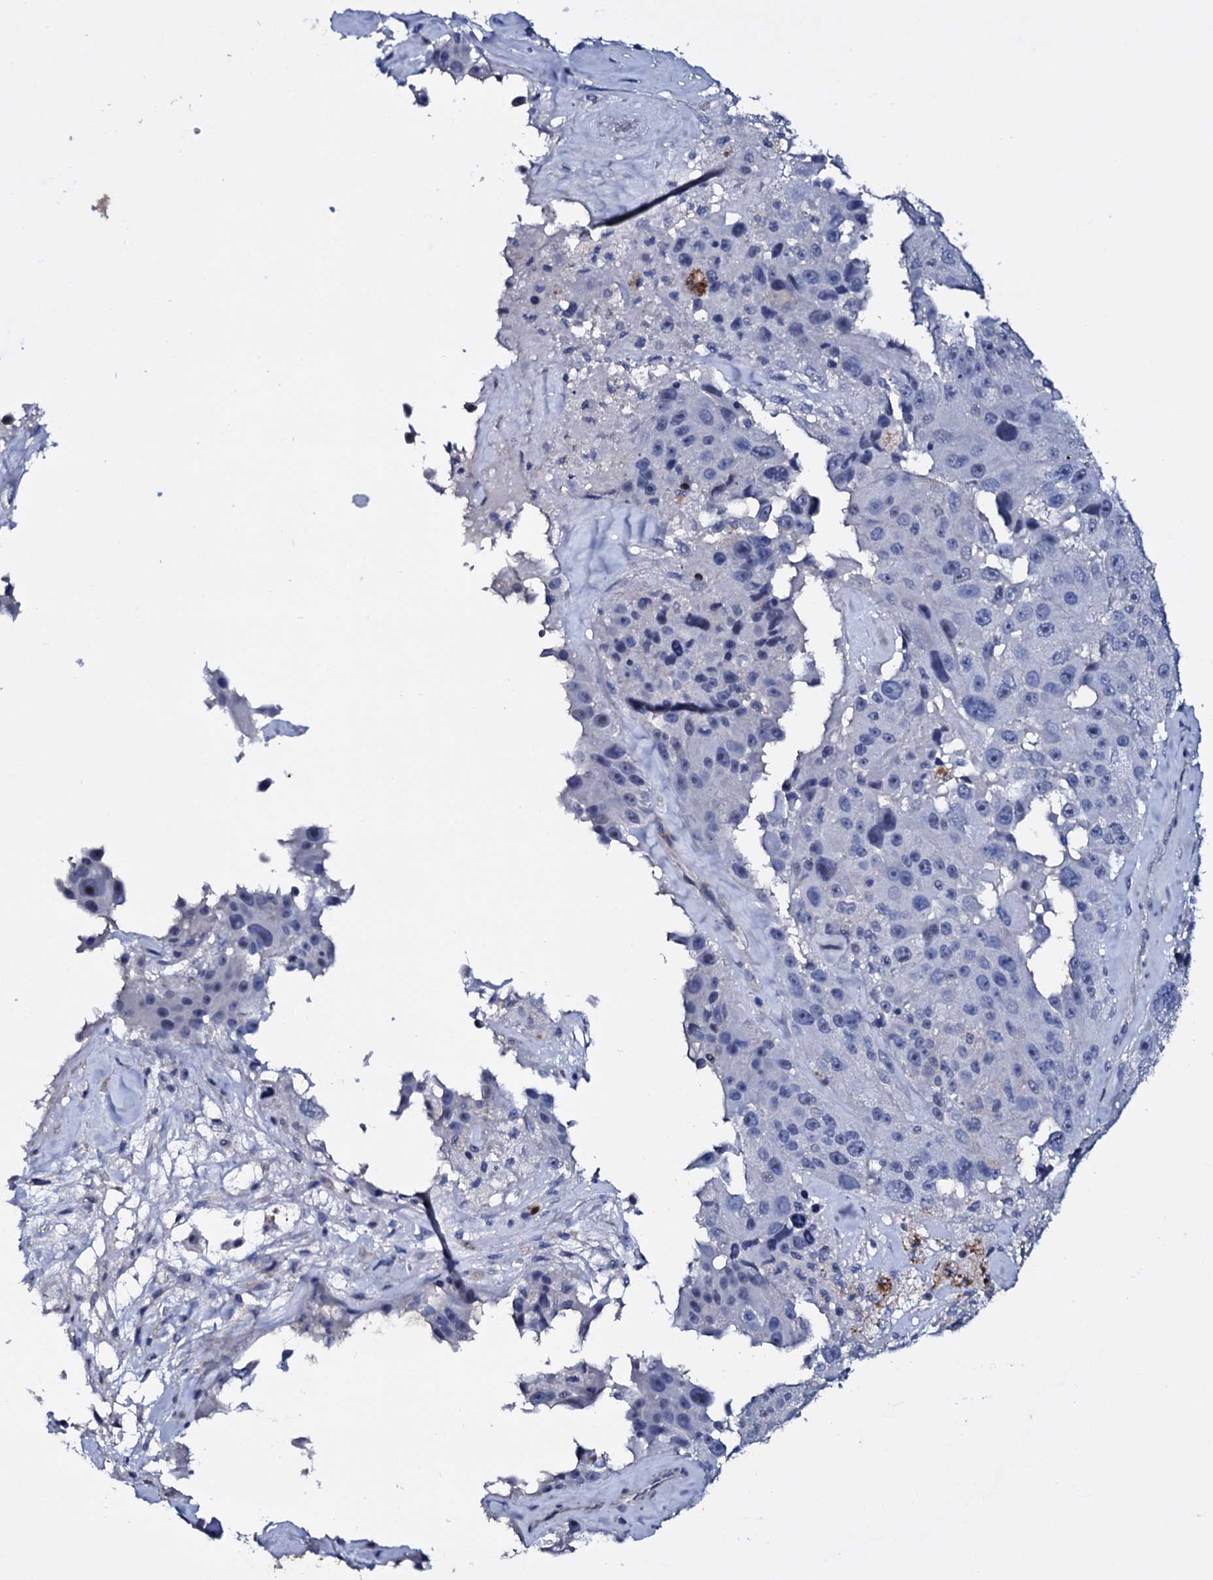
{"staining": {"intensity": "negative", "quantity": "none", "location": "none"}, "tissue": "melanoma", "cell_type": "Tumor cells", "image_type": "cancer", "snomed": [{"axis": "morphology", "description": "Malignant melanoma, Metastatic site"}, {"axis": "topography", "description": "Lymph node"}], "caption": "IHC of malignant melanoma (metastatic site) demonstrates no expression in tumor cells. (Brightfield microscopy of DAB IHC at high magnification).", "gene": "NPM2", "patient": {"sex": "male", "age": 62}}